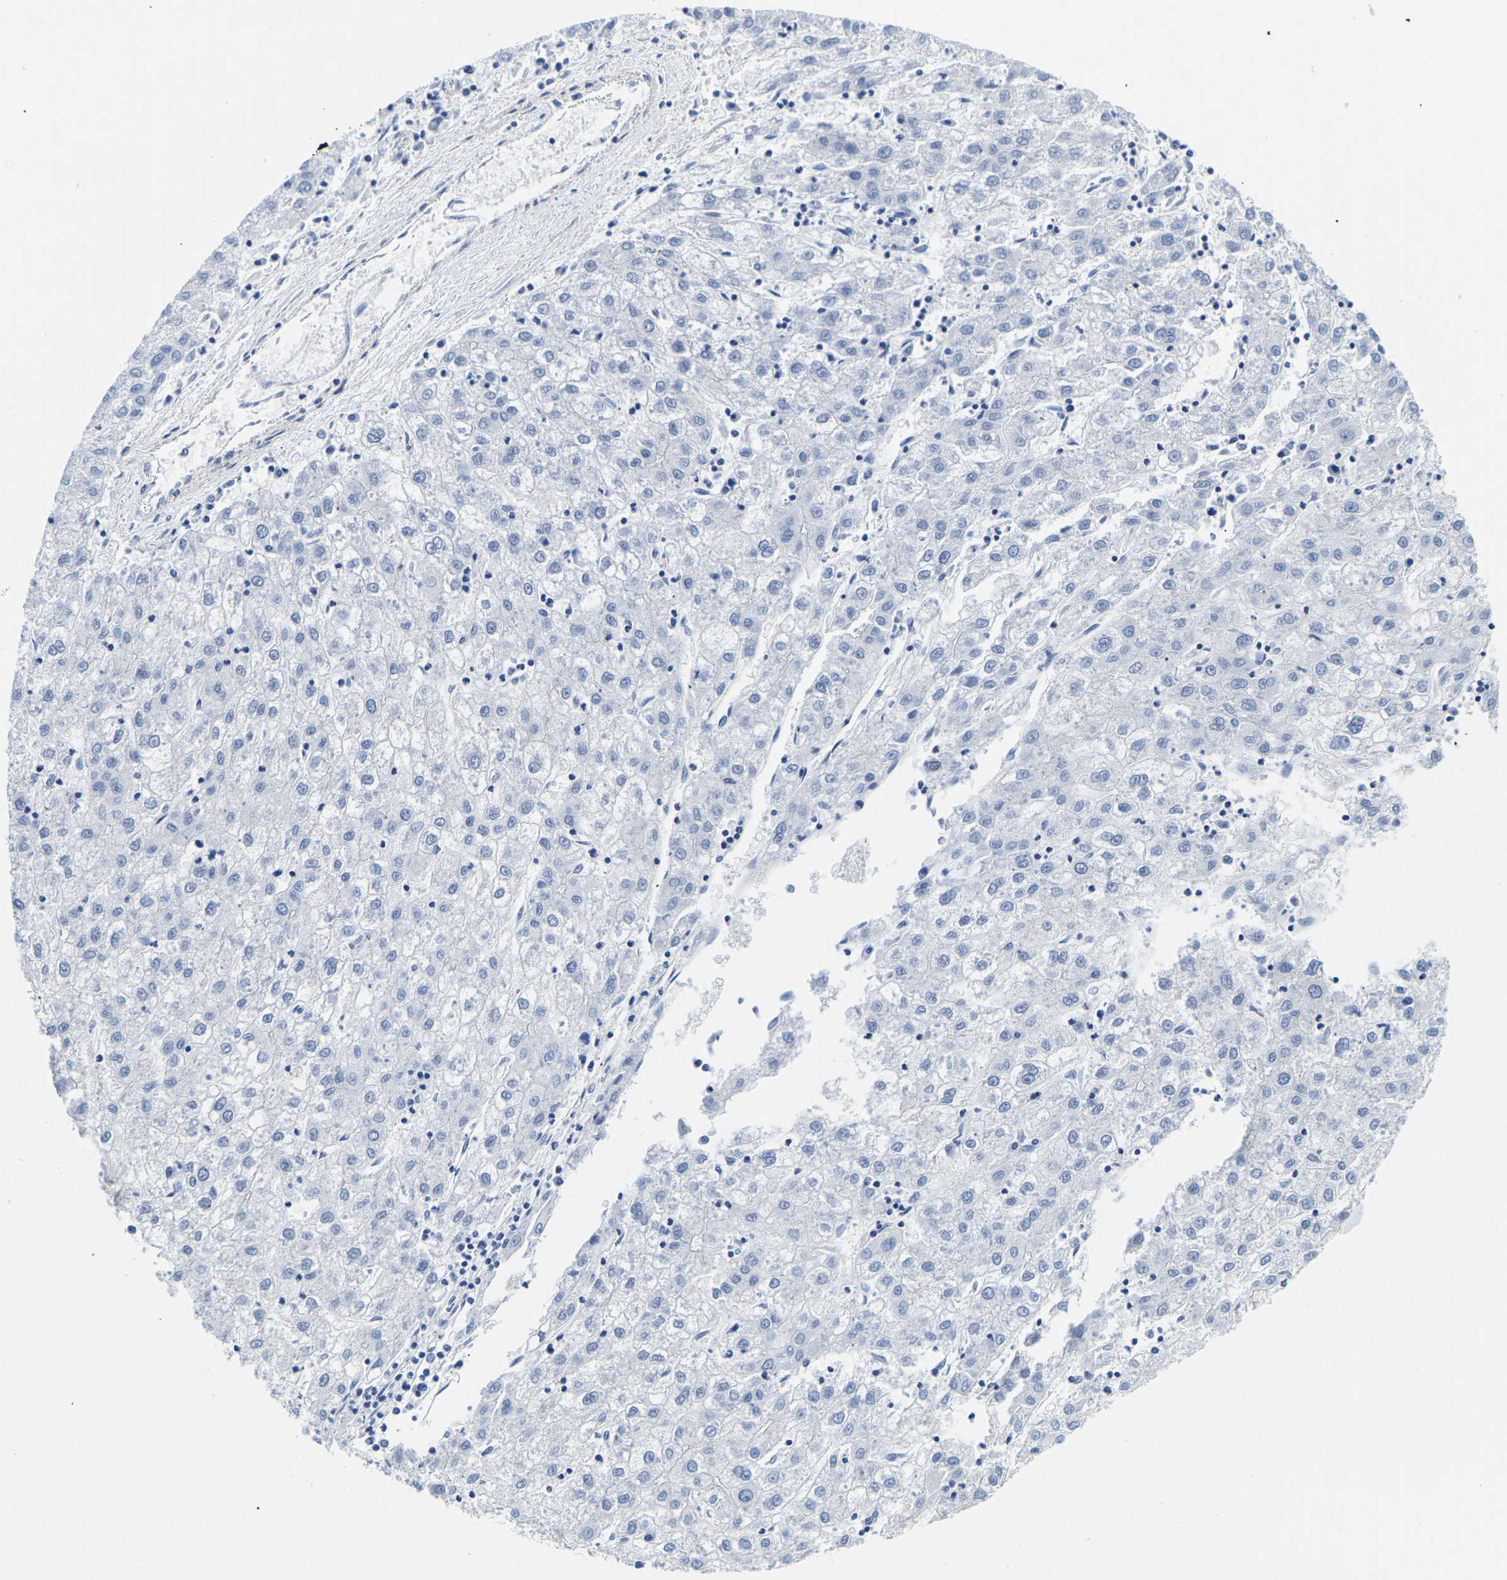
{"staining": {"intensity": "negative", "quantity": "none", "location": "none"}, "tissue": "liver cancer", "cell_type": "Tumor cells", "image_type": "cancer", "snomed": [{"axis": "morphology", "description": "Carcinoma, Hepatocellular, NOS"}, {"axis": "topography", "description": "Liver"}], "caption": "High magnification brightfield microscopy of hepatocellular carcinoma (liver) stained with DAB (3,3'-diaminobenzidine) (brown) and counterstained with hematoxylin (blue): tumor cells show no significant staining.", "gene": "UPK3A", "patient": {"sex": "male", "age": 72}}